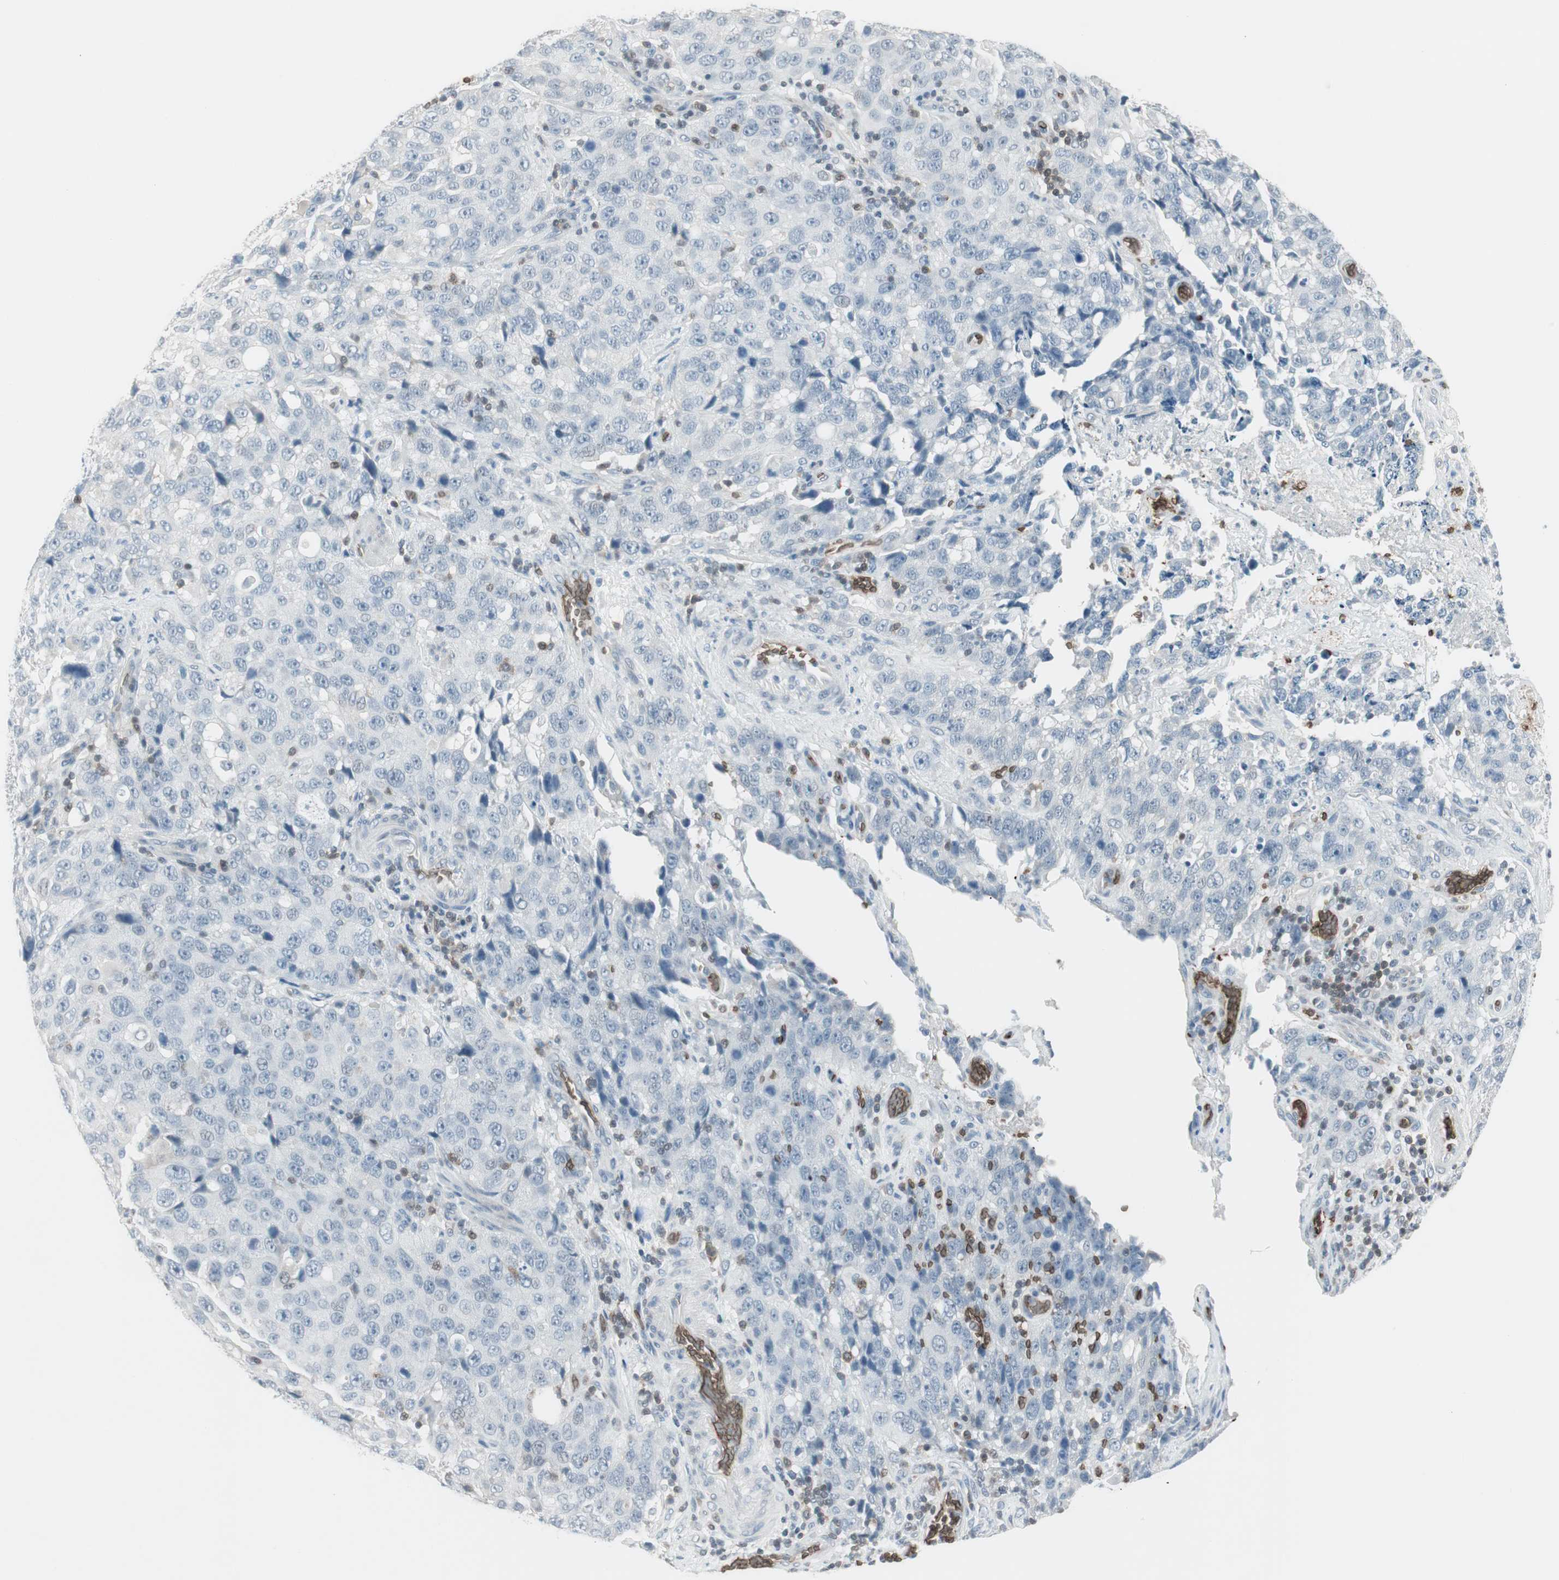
{"staining": {"intensity": "negative", "quantity": "none", "location": "none"}, "tissue": "stomach cancer", "cell_type": "Tumor cells", "image_type": "cancer", "snomed": [{"axis": "morphology", "description": "Normal tissue, NOS"}, {"axis": "morphology", "description": "Adenocarcinoma, NOS"}, {"axis": "topography", "description": "Stomach"}], "caption": "High magnification brightfield microscopy of stomach cancer (adenocarcinoma) stained with DAB (3,3'-diaminobenzidine) (brown) and counterstained with hematoxylin (blue): tumor cells show no significant expression.", "gene": "MAP4K1", "patient": {"sex": "male", "age": 48}}